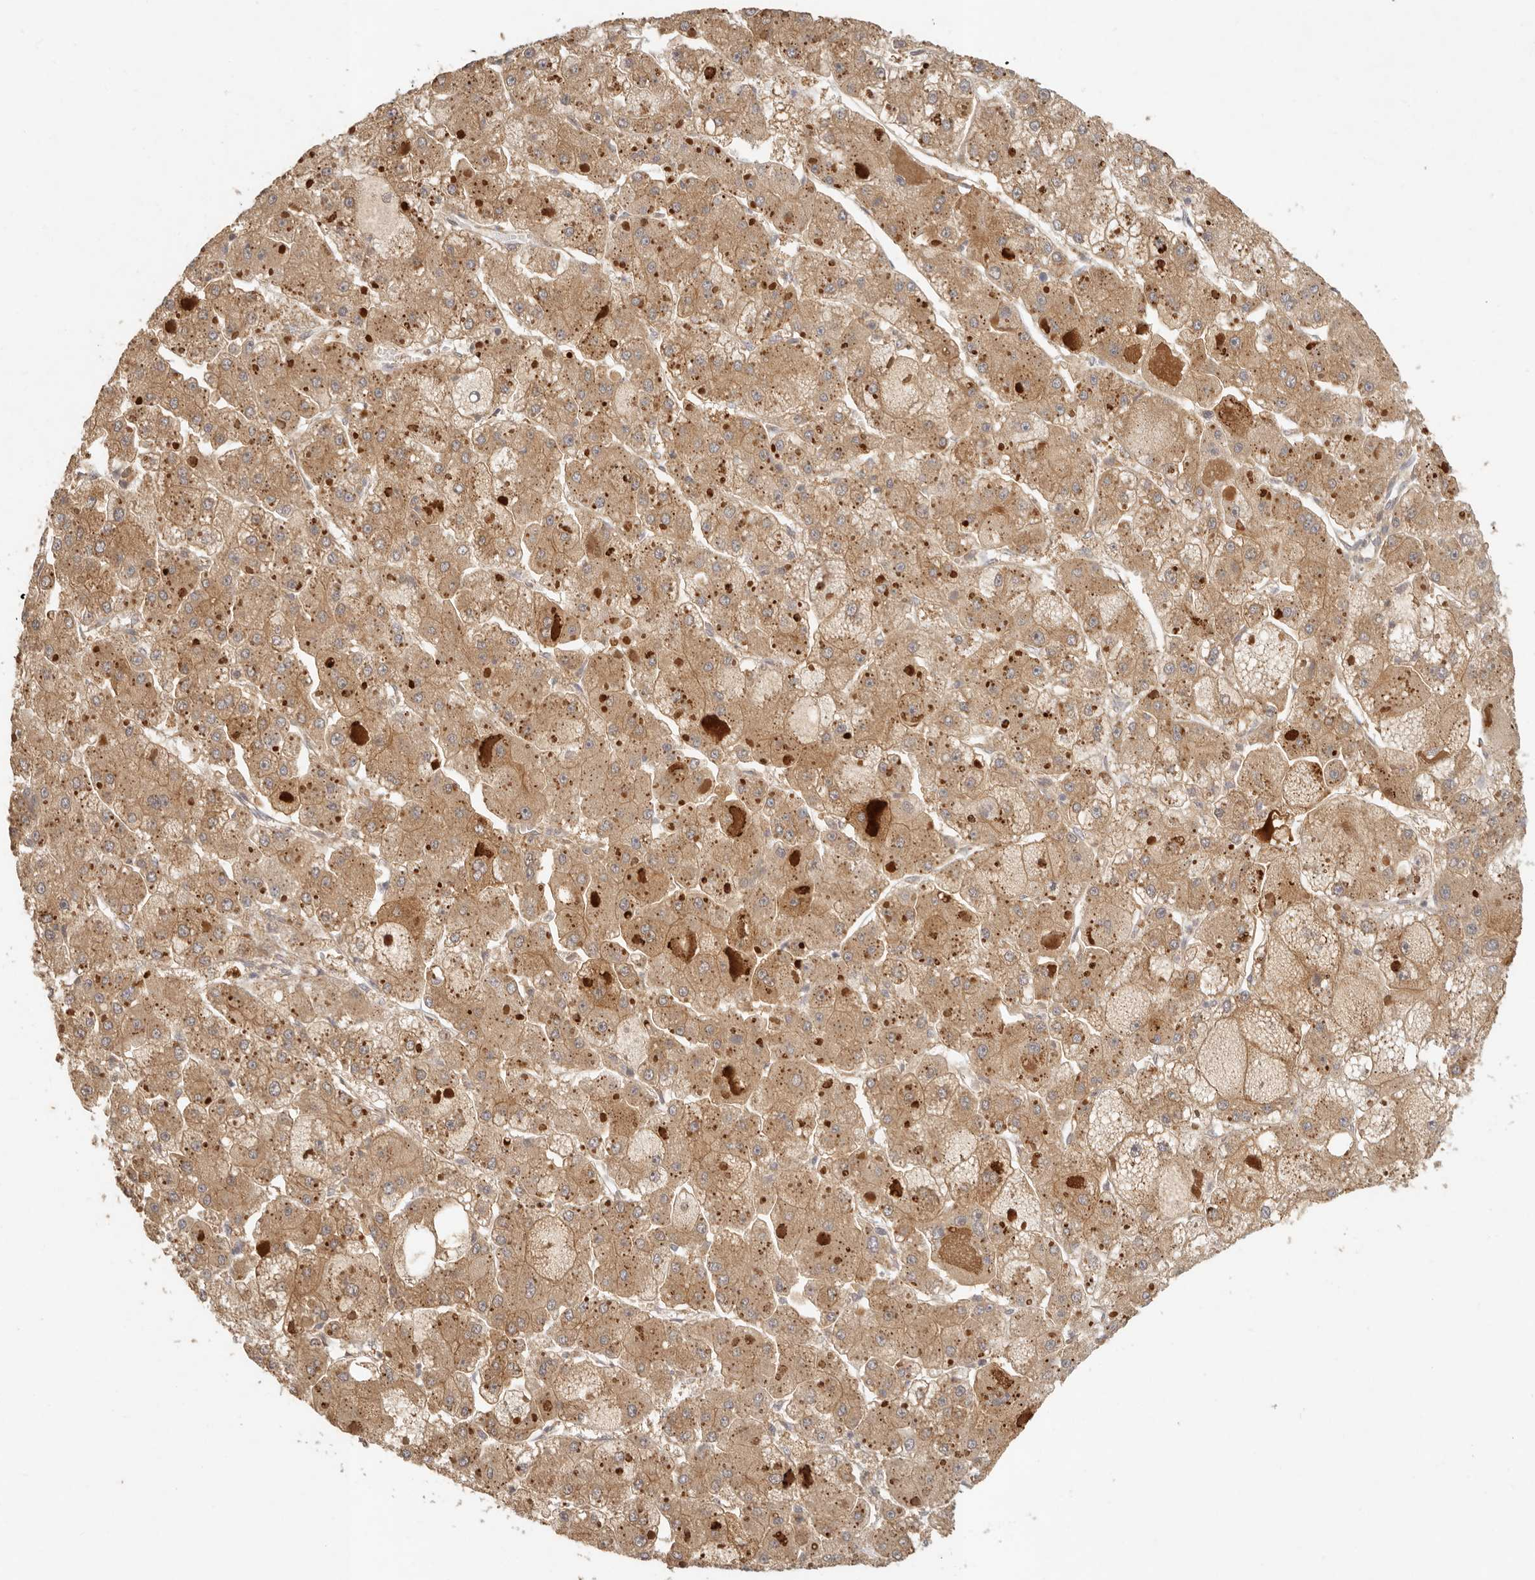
{"staining": {"intensity": "moderate", "quantity": ">75%", "location": "cytoplasmic/membranous"}, "tissue": "liver cancer", "cell_type": "Tumor cells", "image_type": "cancer", "snomed": [{"axis": "morphology", "description": "Carcinoma, Hepatocellular, NOS"}, {"axis": "topography", "description": "Liver"}], "caption": "There is medium levels of moderate cytoplasmic/membranous expression in tumor cells of liver cancer (hepatocellular carcinoma), as demonstrated by immunohistochemical staining (brown color).", "gene": "VIPR1", "patient": {"sex": "female", "age": 73}}